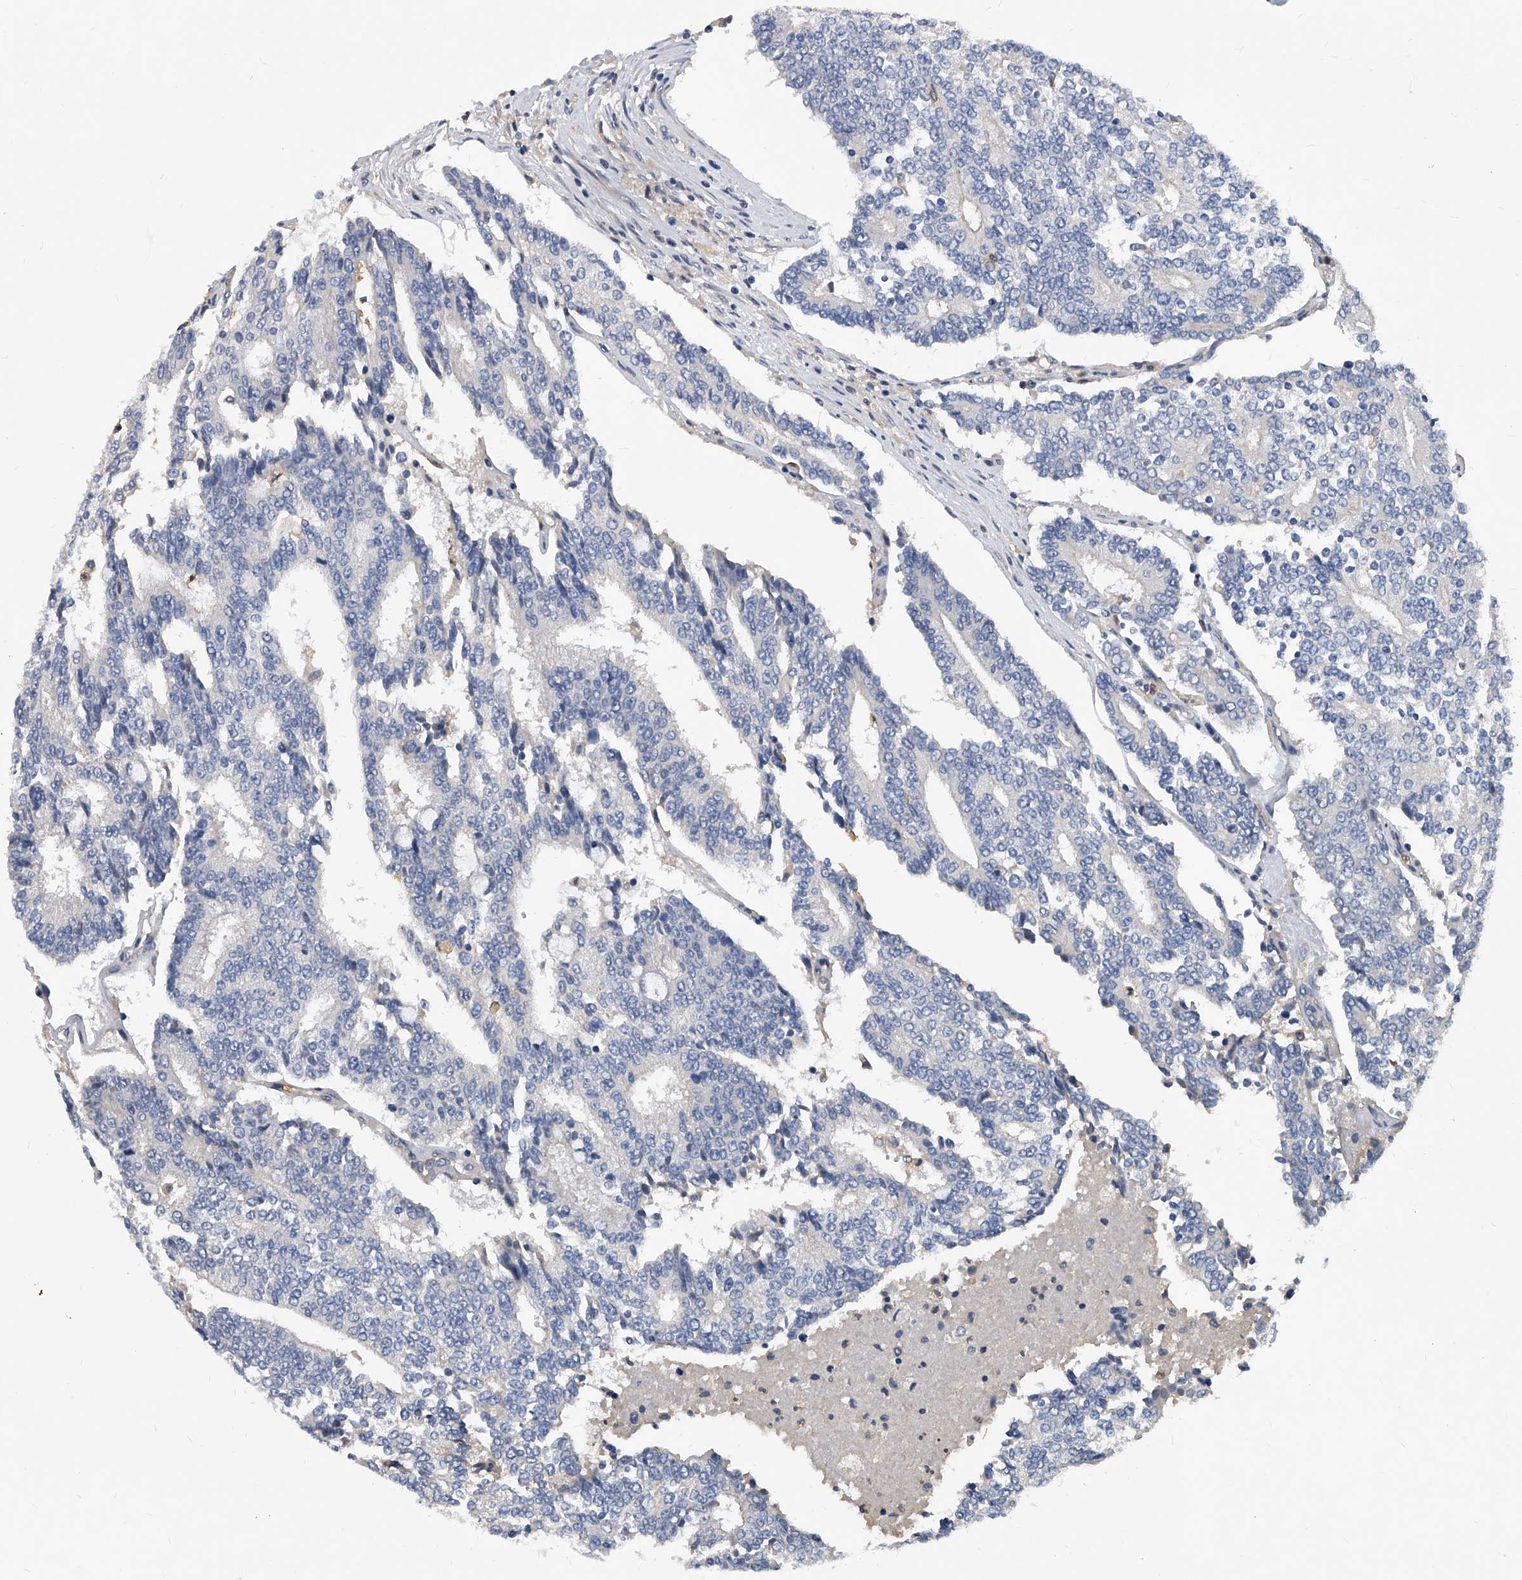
{"staining": {"intensity": "negative", "quantity": "none", "location": "none"}, "tissue": "prostate cancer", "cell_type": "Tumor cells", "image_type": "cancer", "snomed": [{"axis": "morphology", "description": "Normal tissue, NOS"}, {"axis": "morphology", "description": "Adenocarcinoma, High grade"}, {"axis": "topography", "description": "Prostate"}, {"axis": "topography", "description": "Seminal veicle"}], "caption": "High power microscopy photomicrograph of an immunohistochemistry (IHC) histopathology image of high-grade adenocarcinoma (prostate), revealing no significant expression in tumor cells.", "gene": "HOMER3", "patient": {"sex": "male", "age": 55}}